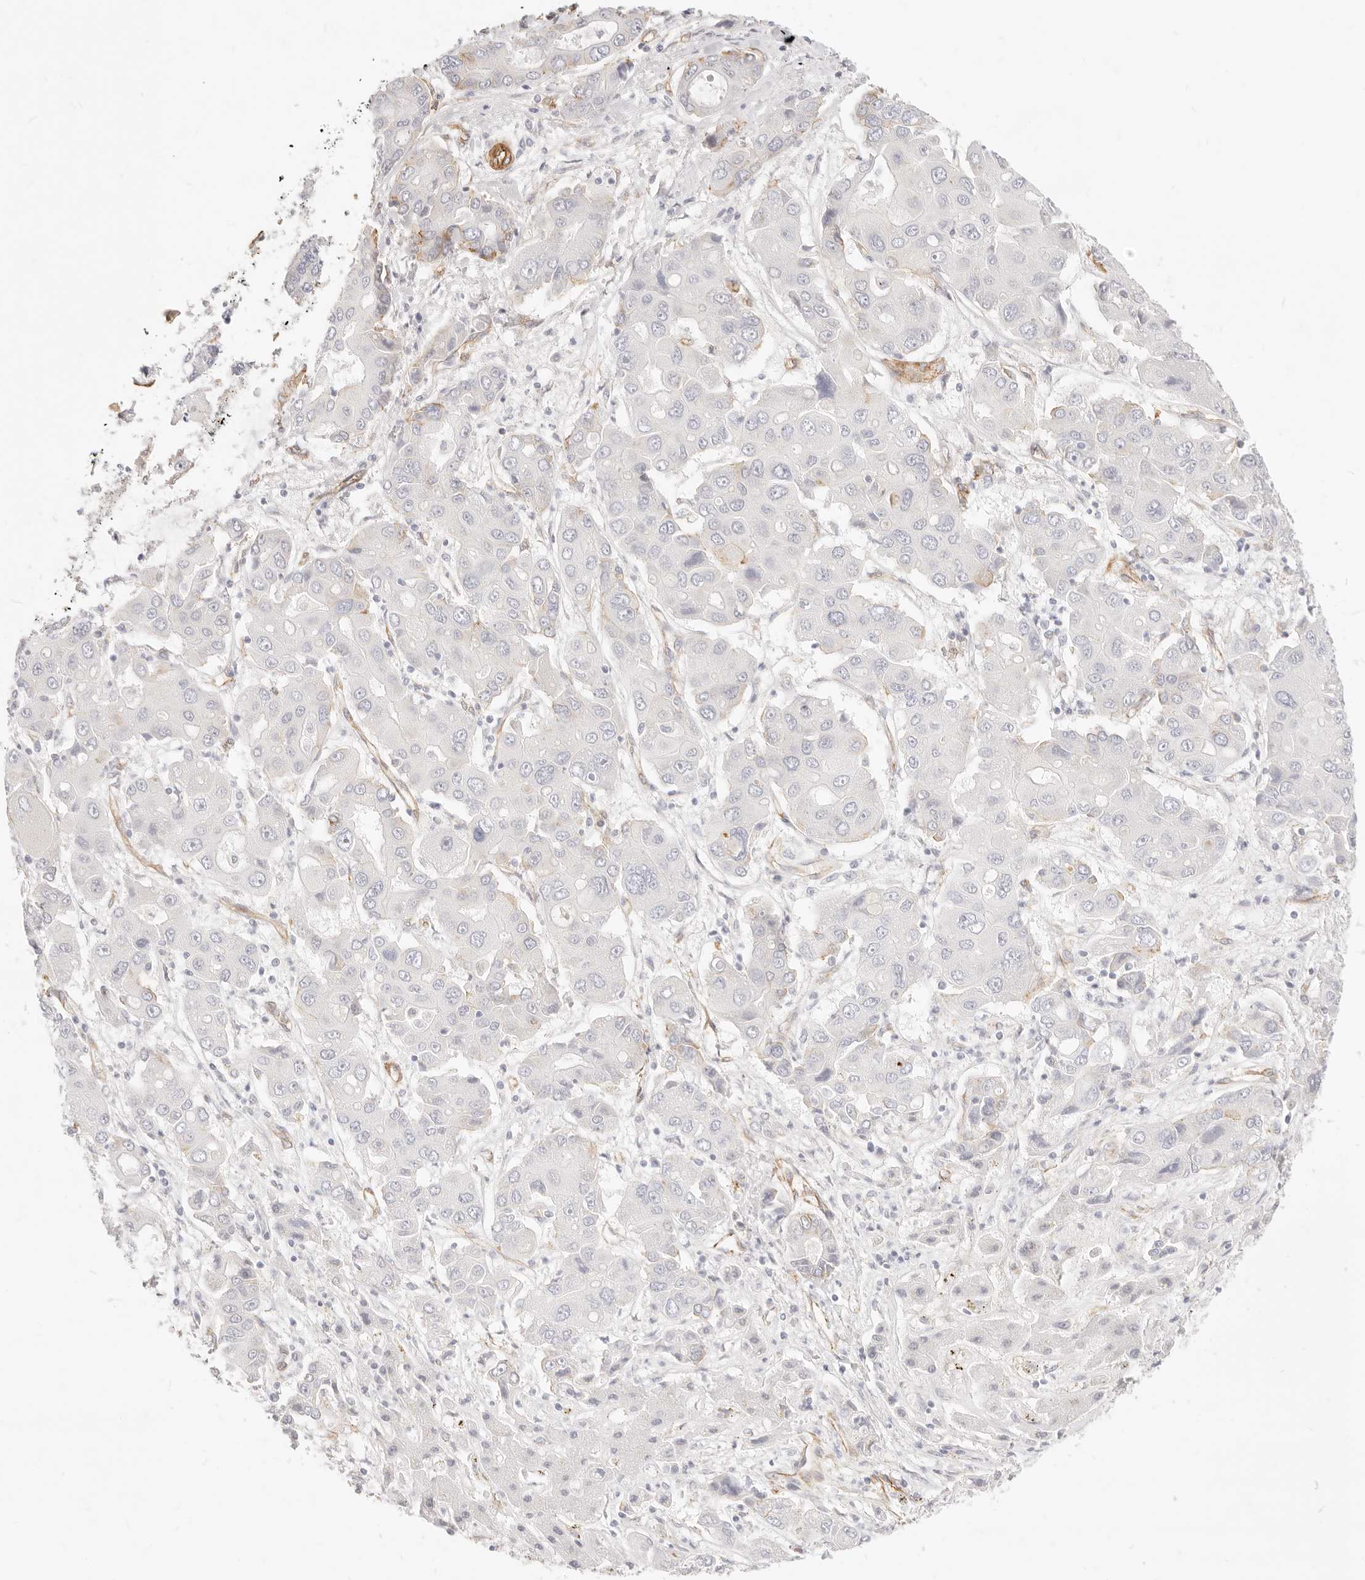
{"staining": {"intensity": "negative", "quantity": "none", "location": "none"}, "tissue": "liver cancer", "cell_type": "Tumor cells", "image_type": "cancer", "snomed": [{"axis": "morphology", "description": "Cholangiocarcinoma"}, {"axis": "topography", "description": "Liver"}], "caption": "The immunohistochemistry histopathology image has no significant staining in tumor cells of liver cholangiocarcinoma tissue.", "gene": "NUS1", "patient": {"sex": "male", "age": 67}}